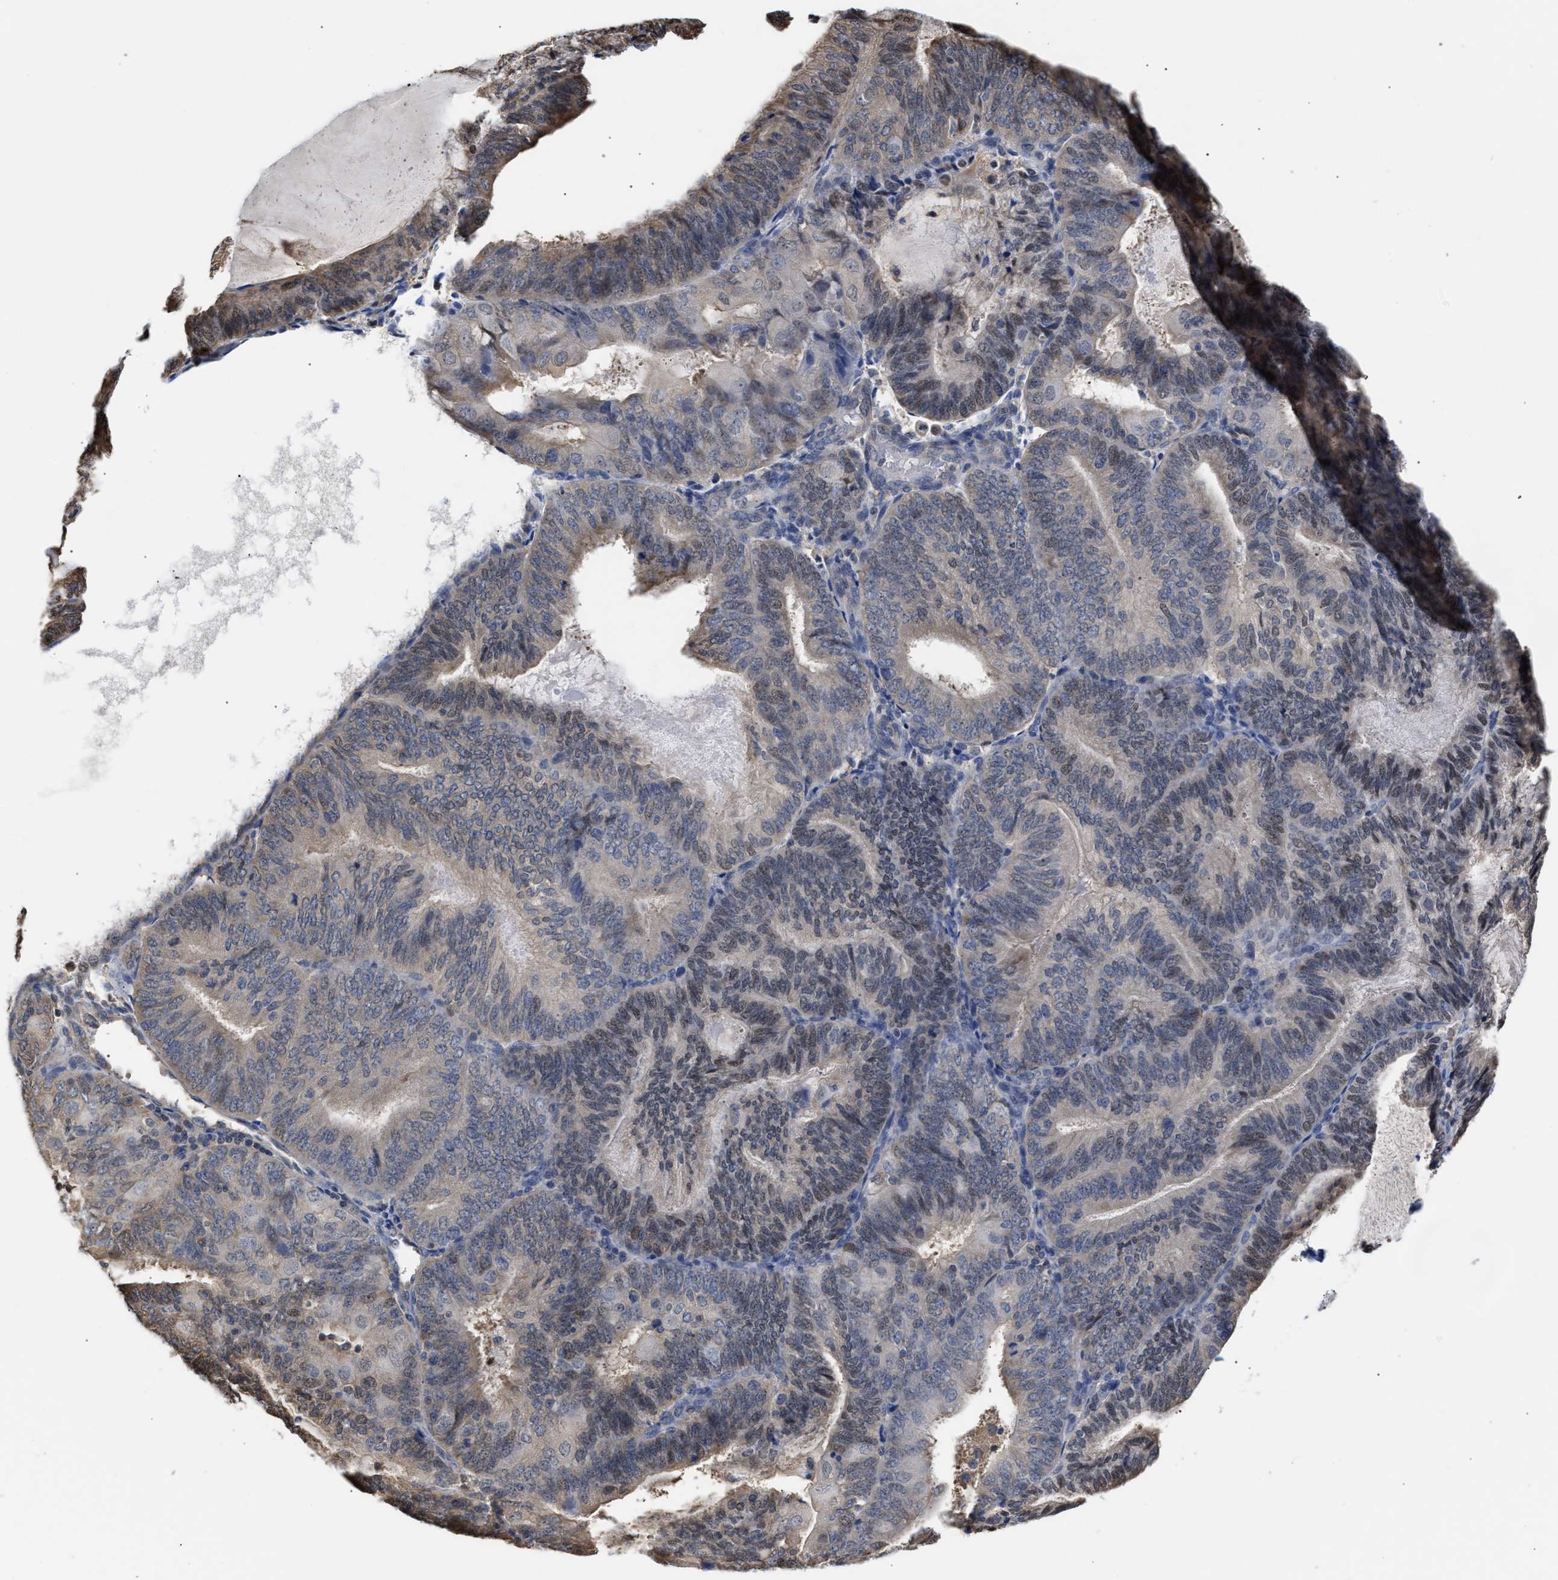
{"staining": {"intensity": "weak", "quantity": "25%-75%", "location": "cytoplasmic/membranous,nuclear"}, "tissue": "endometrial cancer", "cell_type": "Tumor cells", "image_type": "cancer", "snomed": [{"axis": "morphology", "description": "Adenocarcinoma, NOS"}, {"axis": "topography", "description": "Endometrium"}], "caption": "Protein expression analysis of endometrial cancer displays weak cytoplasmic/membranous and nuclear expression in approximately 25%-75% of tumor cells. (IHC, brightfield microscopy, high magnification).", "gene": "KLHDC1", "patient": {"sex": "female", "age": 81}}